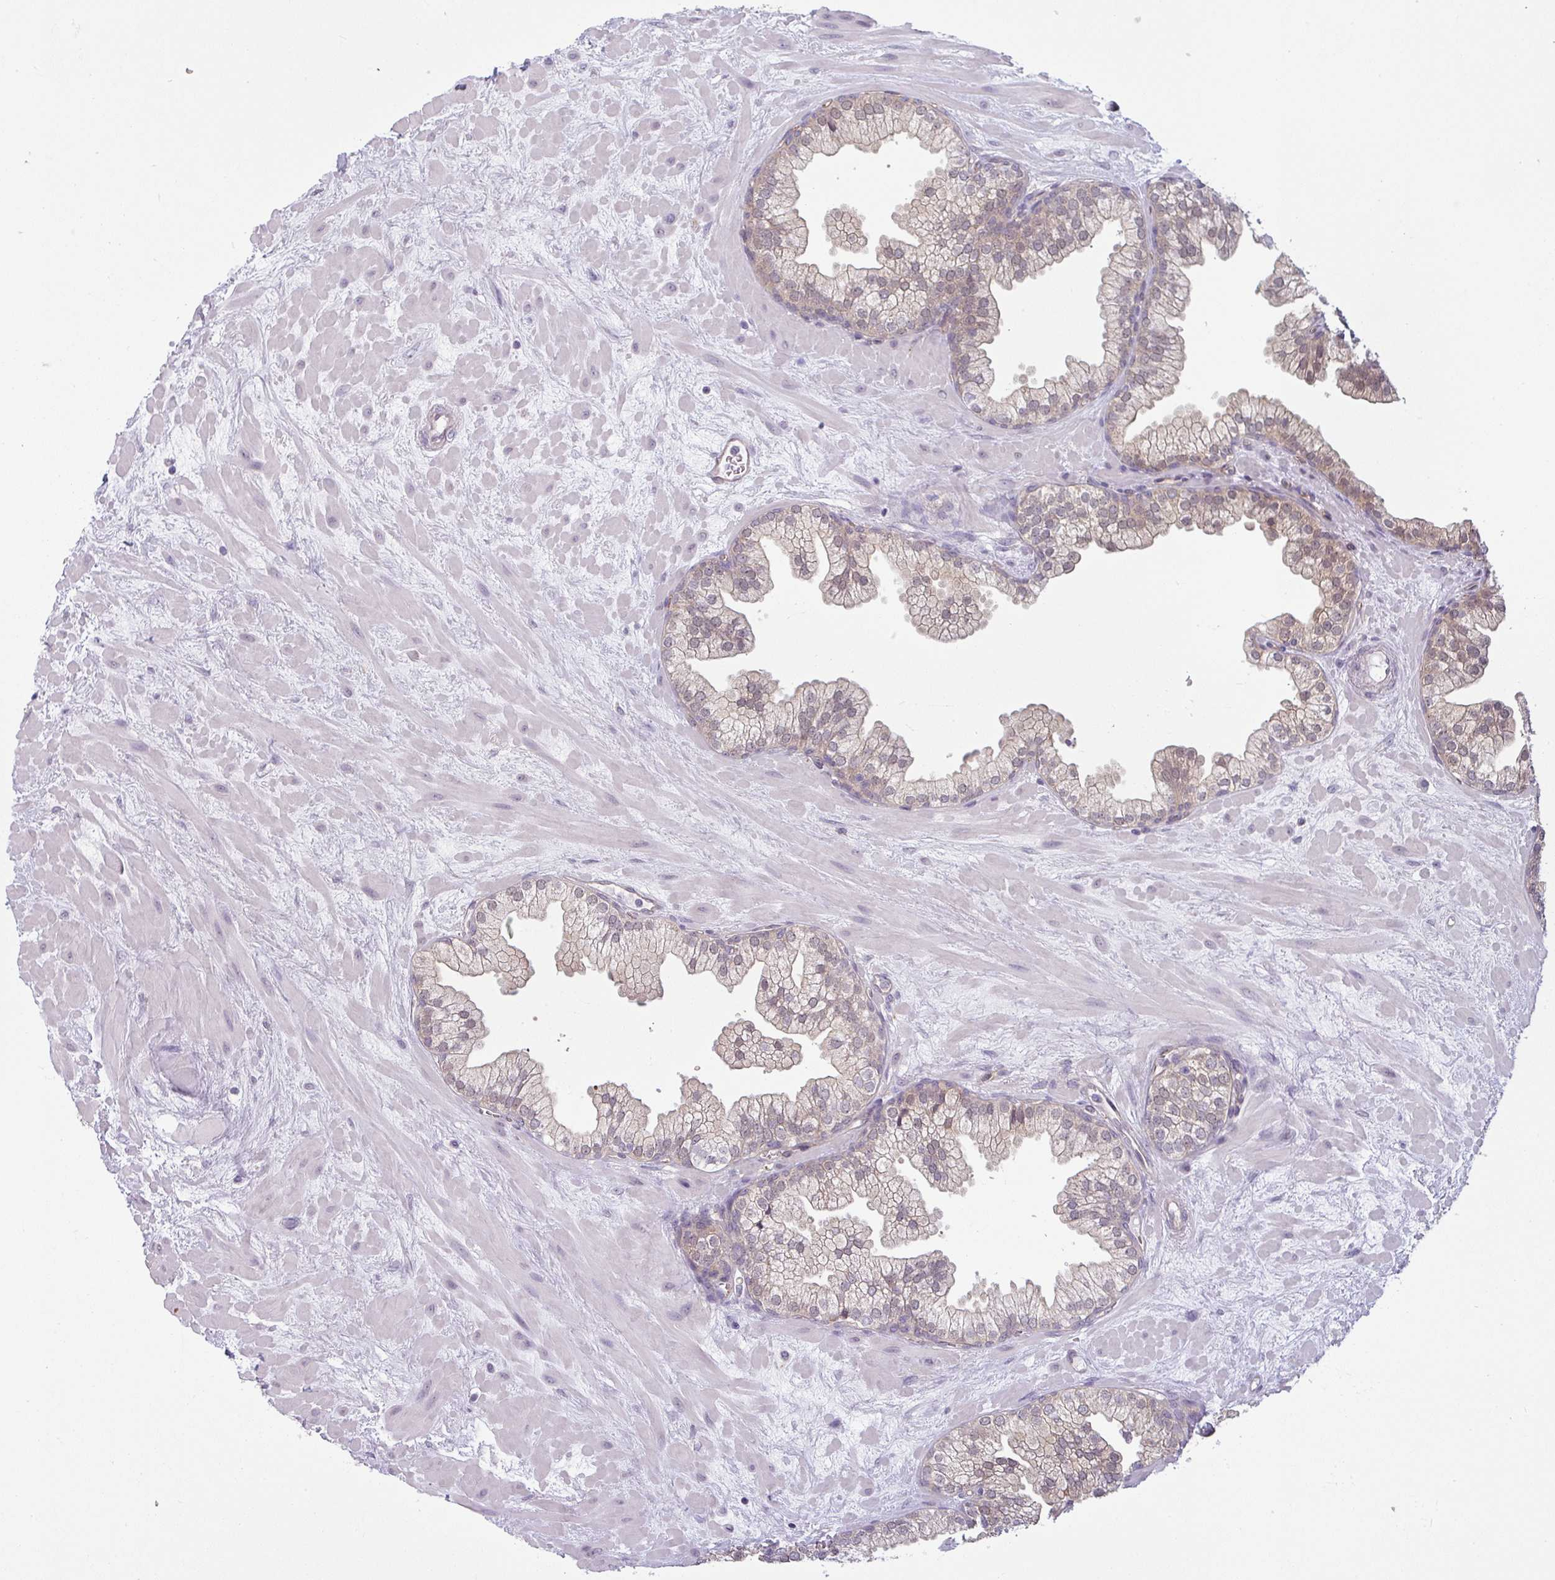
{"staining": {"intensity": "weak", "quantity": "25%-75%", "location": "cytoplasmic/membranous,nuclear"}, "tissue": "prostate", "cell_type": "Glandular cells", "image_type": "normal", "snomed": [{"axis": "morphology", "description": "Normal tissue, NOS"}, {"axis": "topography", "description": "Prostate"}, {"axis": "topography", "description": "Peripheral nerve tissue"}], "caption": "Weak cytoplasmic/membranous,nuclear staining is identified in about 25%-75% of glandular cells in benign prostate. (brown staining indicates protein expression, while blue staining denotes nuclei).", "gene": "CCDC144A", "patient": {"sex": "male", "age": 61}}